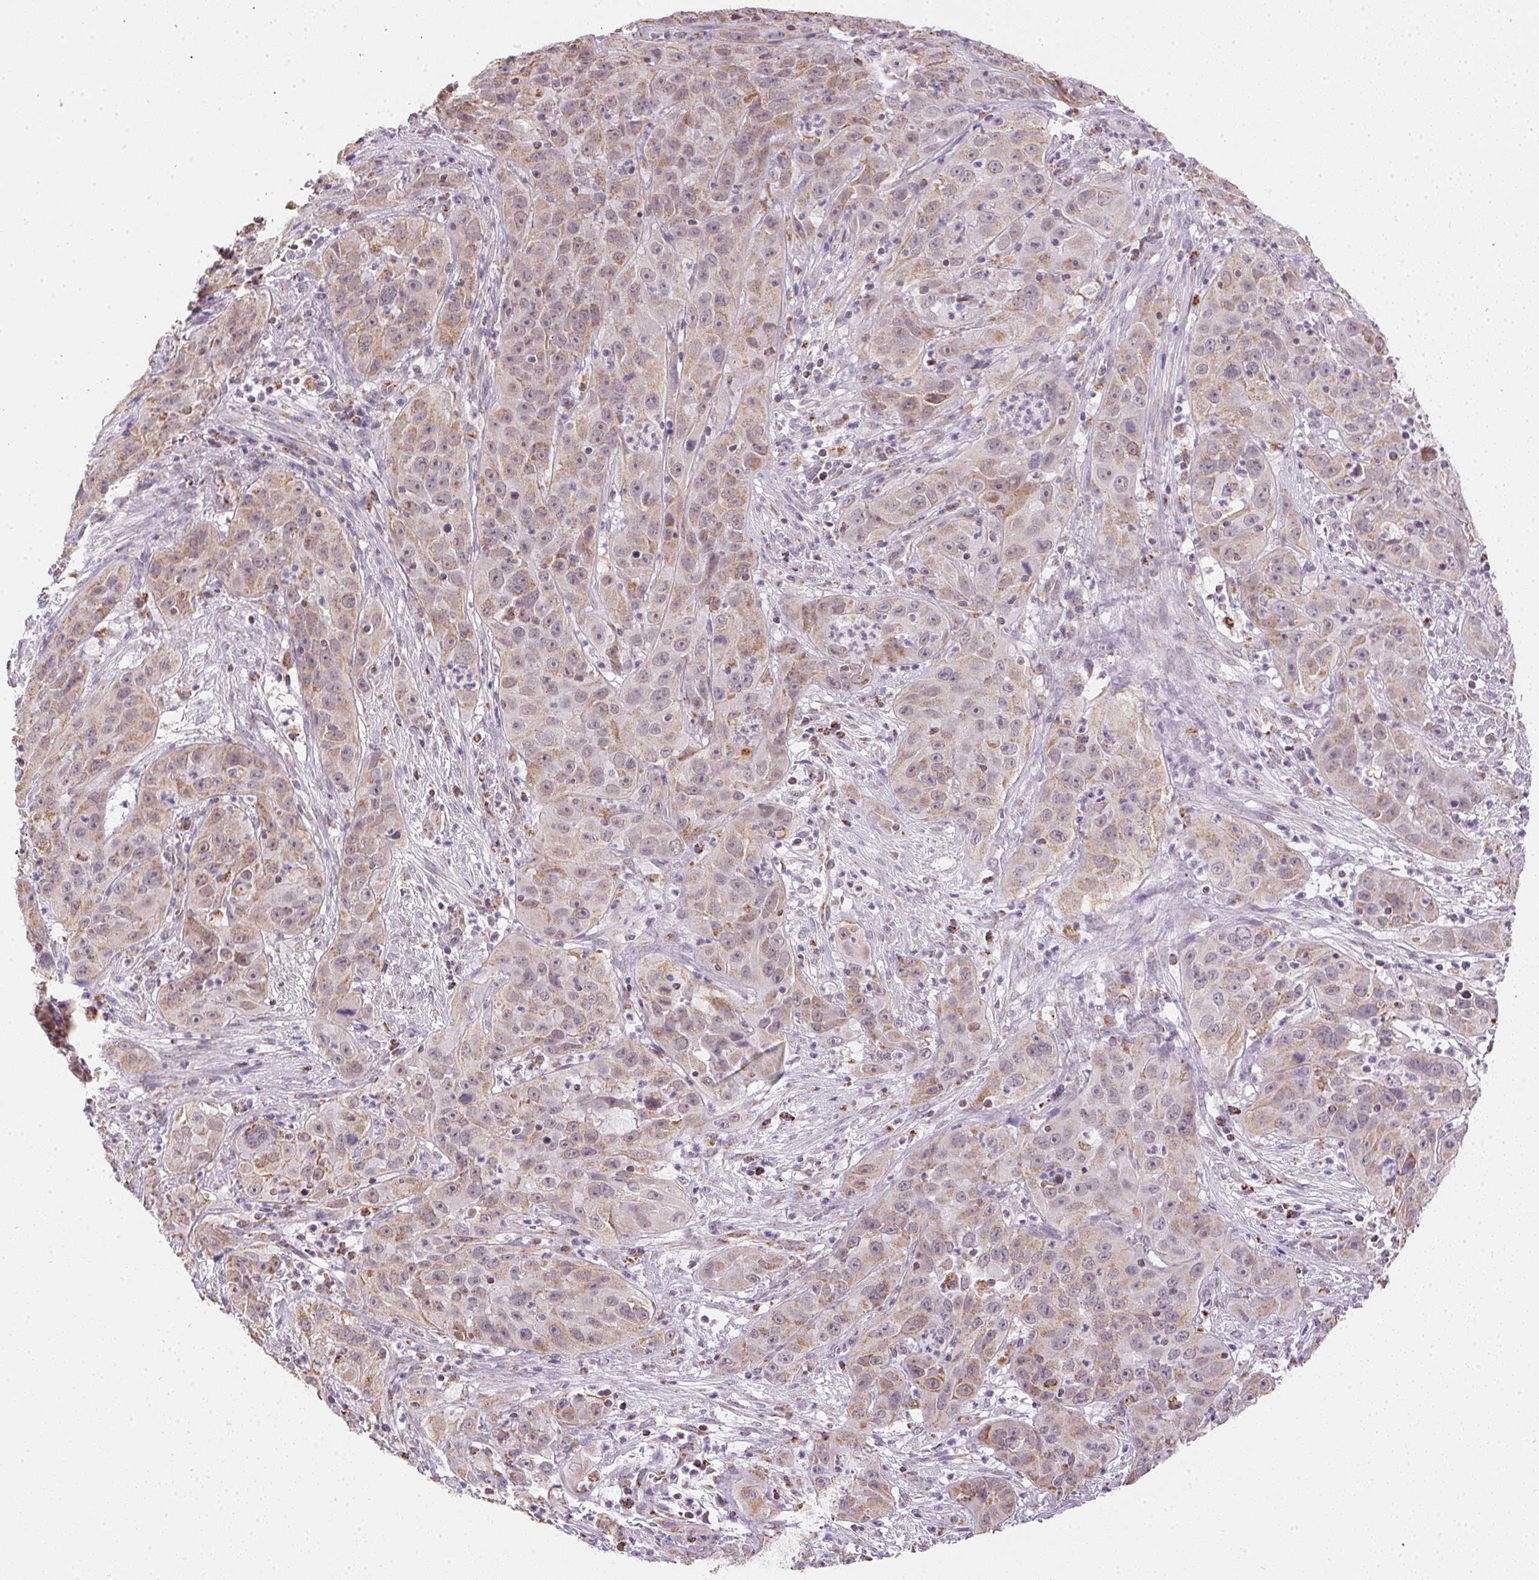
{"staining": {"intensity": "moderate", "quantity": ">75%", "location": "cytoplasmic/membranous"}, "tissue": "cervical cancer", "cell_type": "Tumor cells", "image_type": "cancer", "snomed": [{"axis": "morphology", "description": "Squamous cell carcinoma, NOS"}, {"axis": "topography", "description": "Cervix"}], "caption": "Human cervical squamous cell carcinoma stained with a protein marker shows moderate staining in tumor cells.", "gene": "MAPK11", "patient": {"sex": "female", "age": 32}}